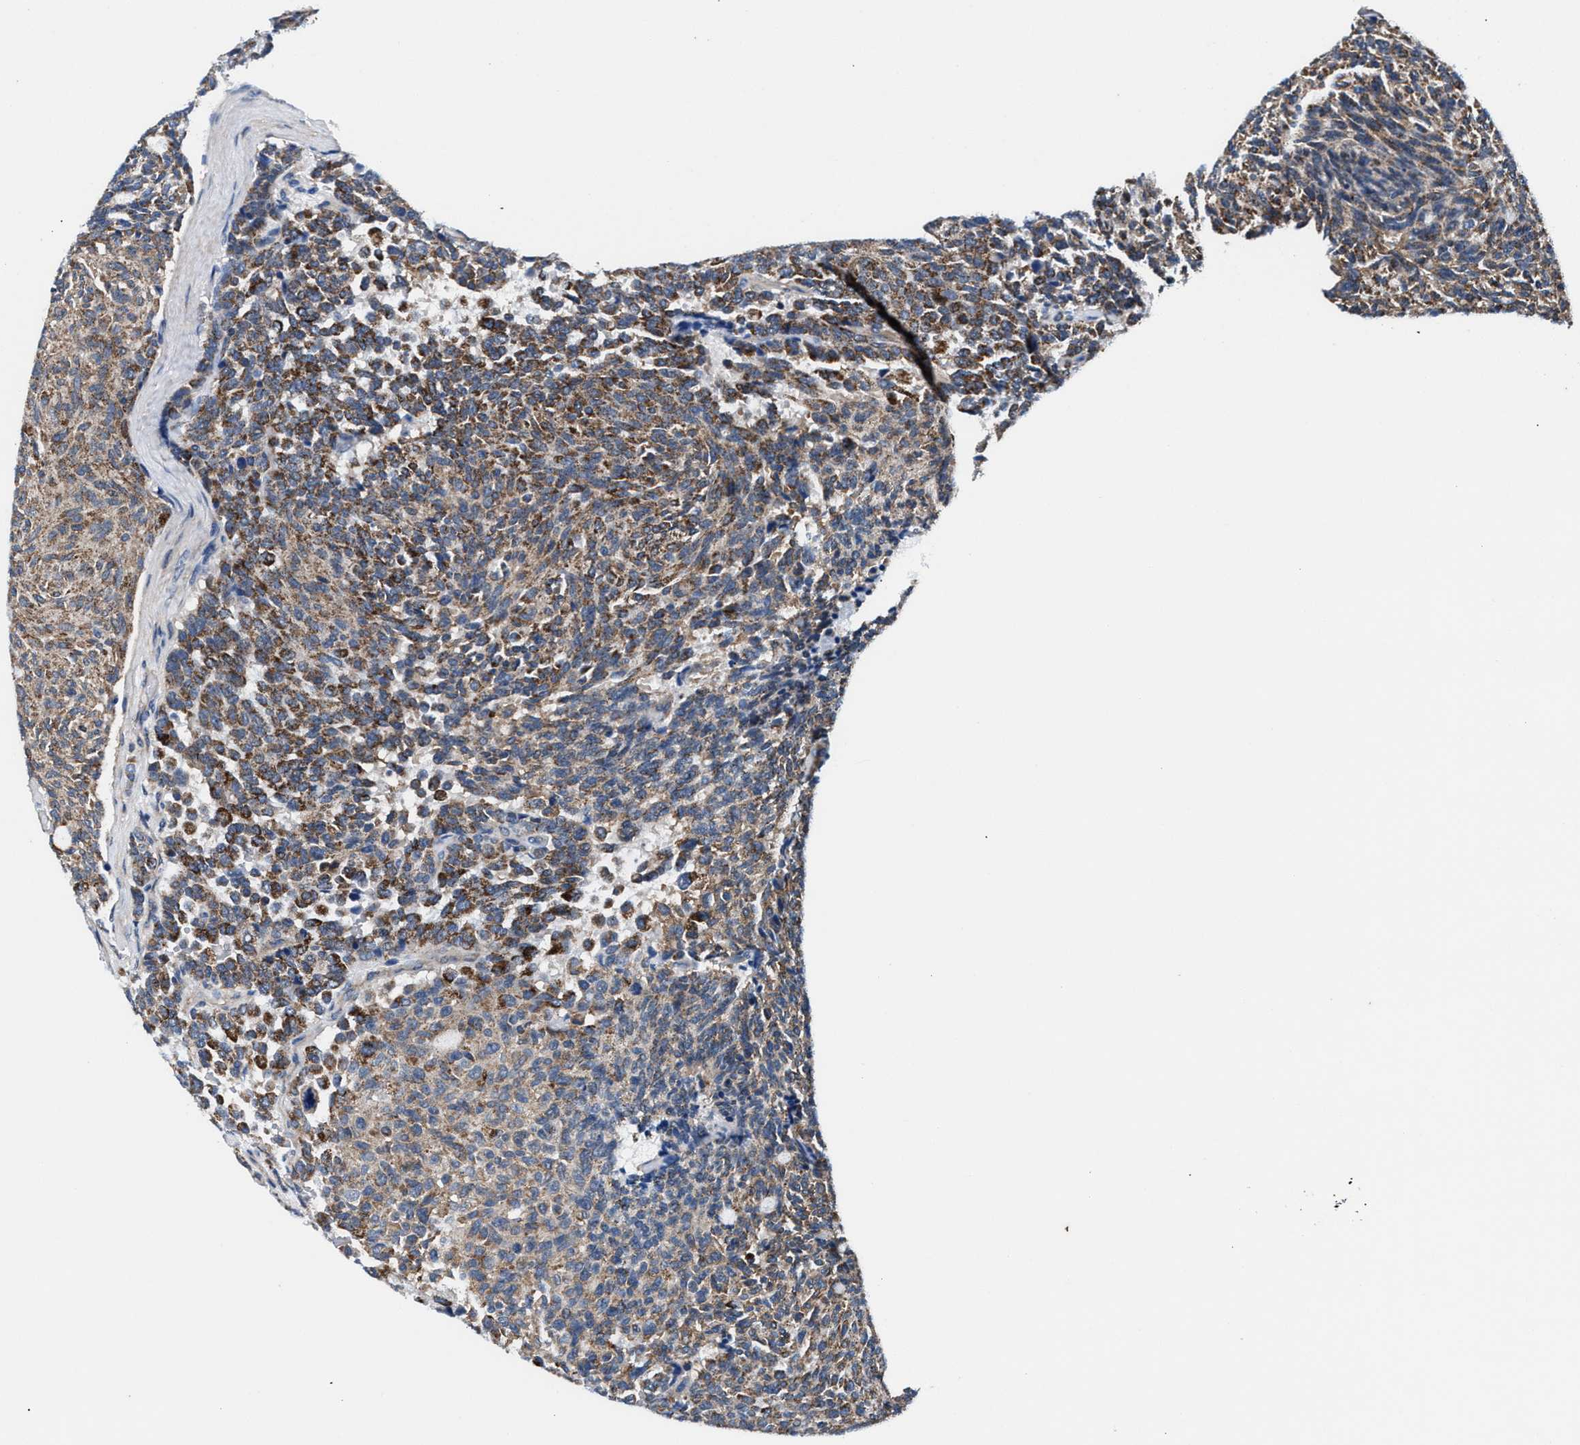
{"staining": {"intensity": "moderate", "quantity": ">75%", "location": "cytoplasmic/membranous"}, "tissue": "carcinoid", "cell_type": "Tumor cells", "image_type": "cancer", "snomed": [{"axis": "morphology", "description": "Carcinoid, malignant, NOS"}, {"axis": "topography", "description": "Pancreas"}], "caption": "Brown immunohistochemical staining in human carcinoid (malignant) shows moderate cytoplasmic/membranous expression in about >75% of tumor cells.", "gene": "NKTR", "patient": {"sex": "female", "age": 54}}